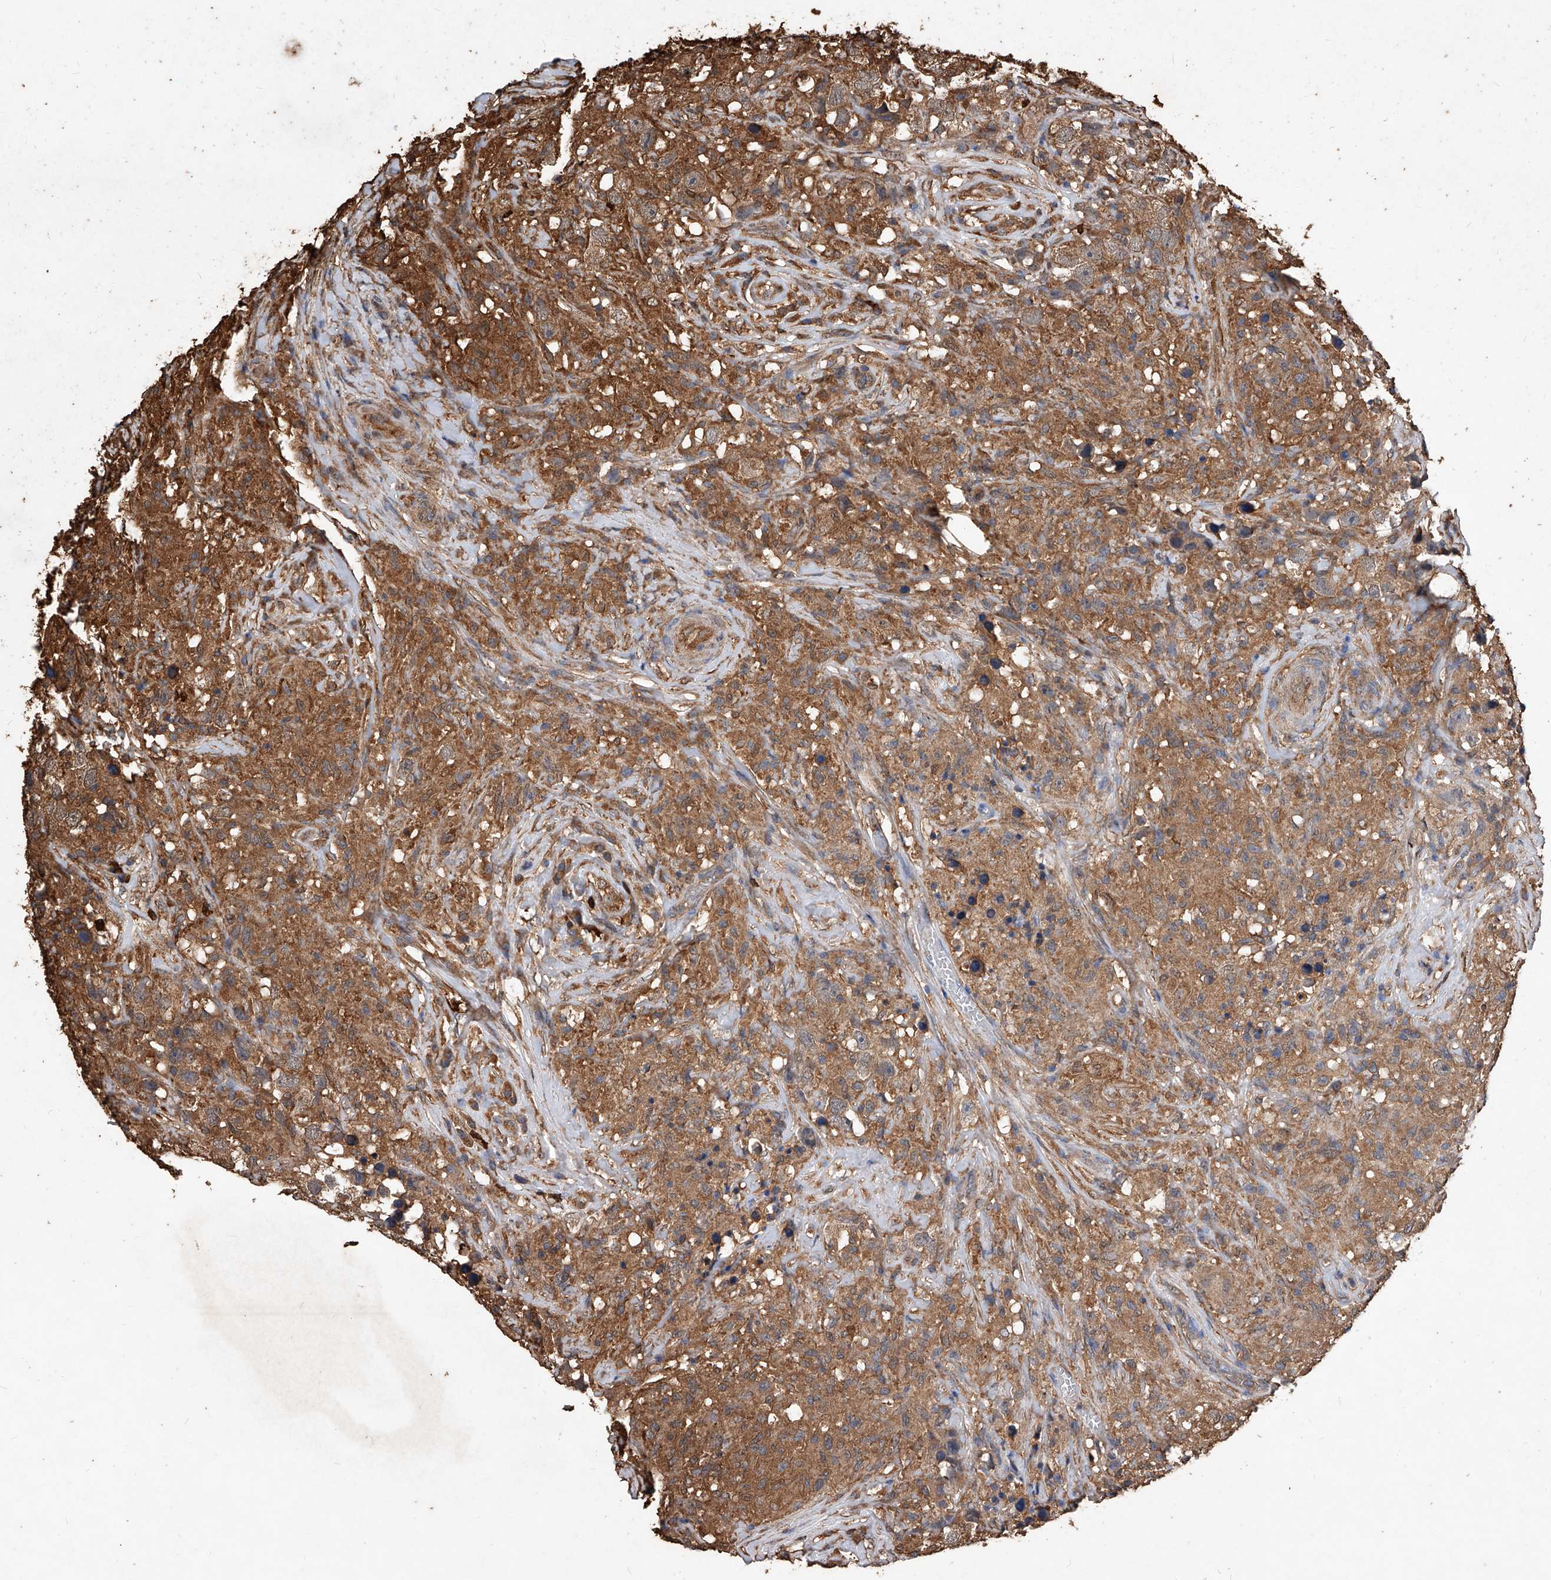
{"staining": {"intensity": "moderate", "quantity": ">75%", "location": "cytoplasmic/membranous"}, "tissue": "testis cancer", "cell_type": "Tumor cells", "image_type": "cancer", "snomed": [{"axis": "morphology", "description": "Seminoma, NOS"}, {"axis": "topography", "description": "Testis"}], "caption": "Human testis cancer stained with a brown dye shows moderate cytoplasmic/membranous positive expression in about >75% of tumor cells.", "gene": "UCP2", "patient": {"sex": "male", "age": 49}}